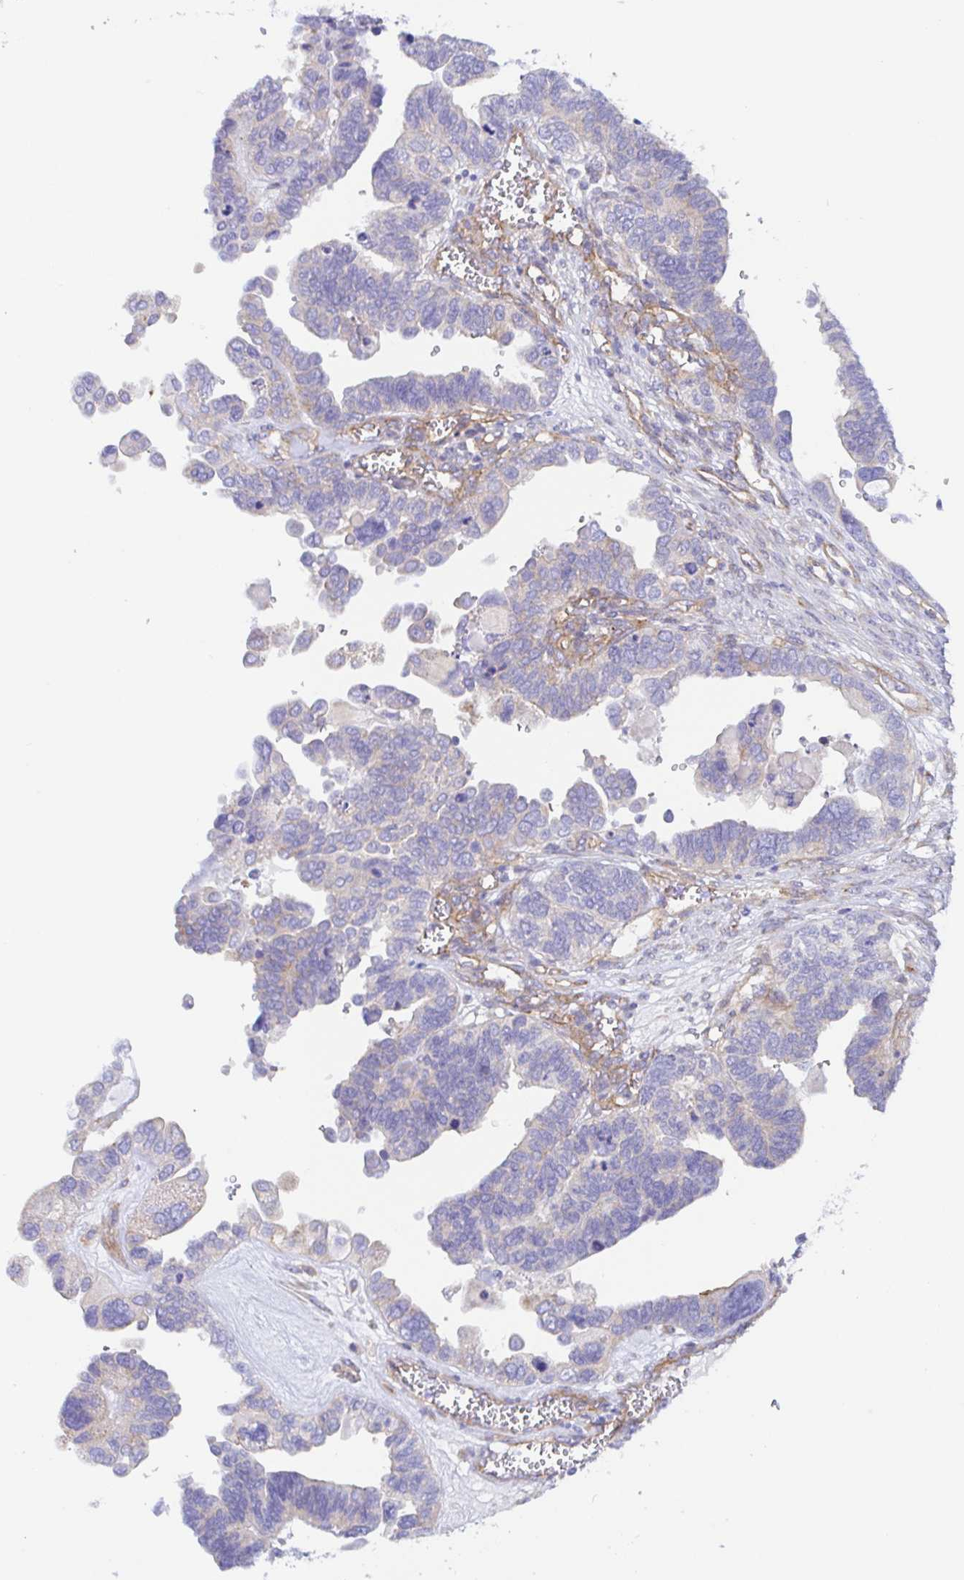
{"staining": {"intensity": "negative", "quantity": "none", "location": "none"}, "tissue": "ovarian cancer", "cell_type": "Tumor cells", "image_type": "cancer", "snomed": [{"axis": "morphology", "description": "Cystadenocarcinoma, serous, NOS"}, {"axis": "topography", "description": "Ovary"}], "caption": "The image shows no significant staining in tumor cells of ovarian cancer.", "gene": "ARL4D", "patient": {"sex": "female", "age": 51}}